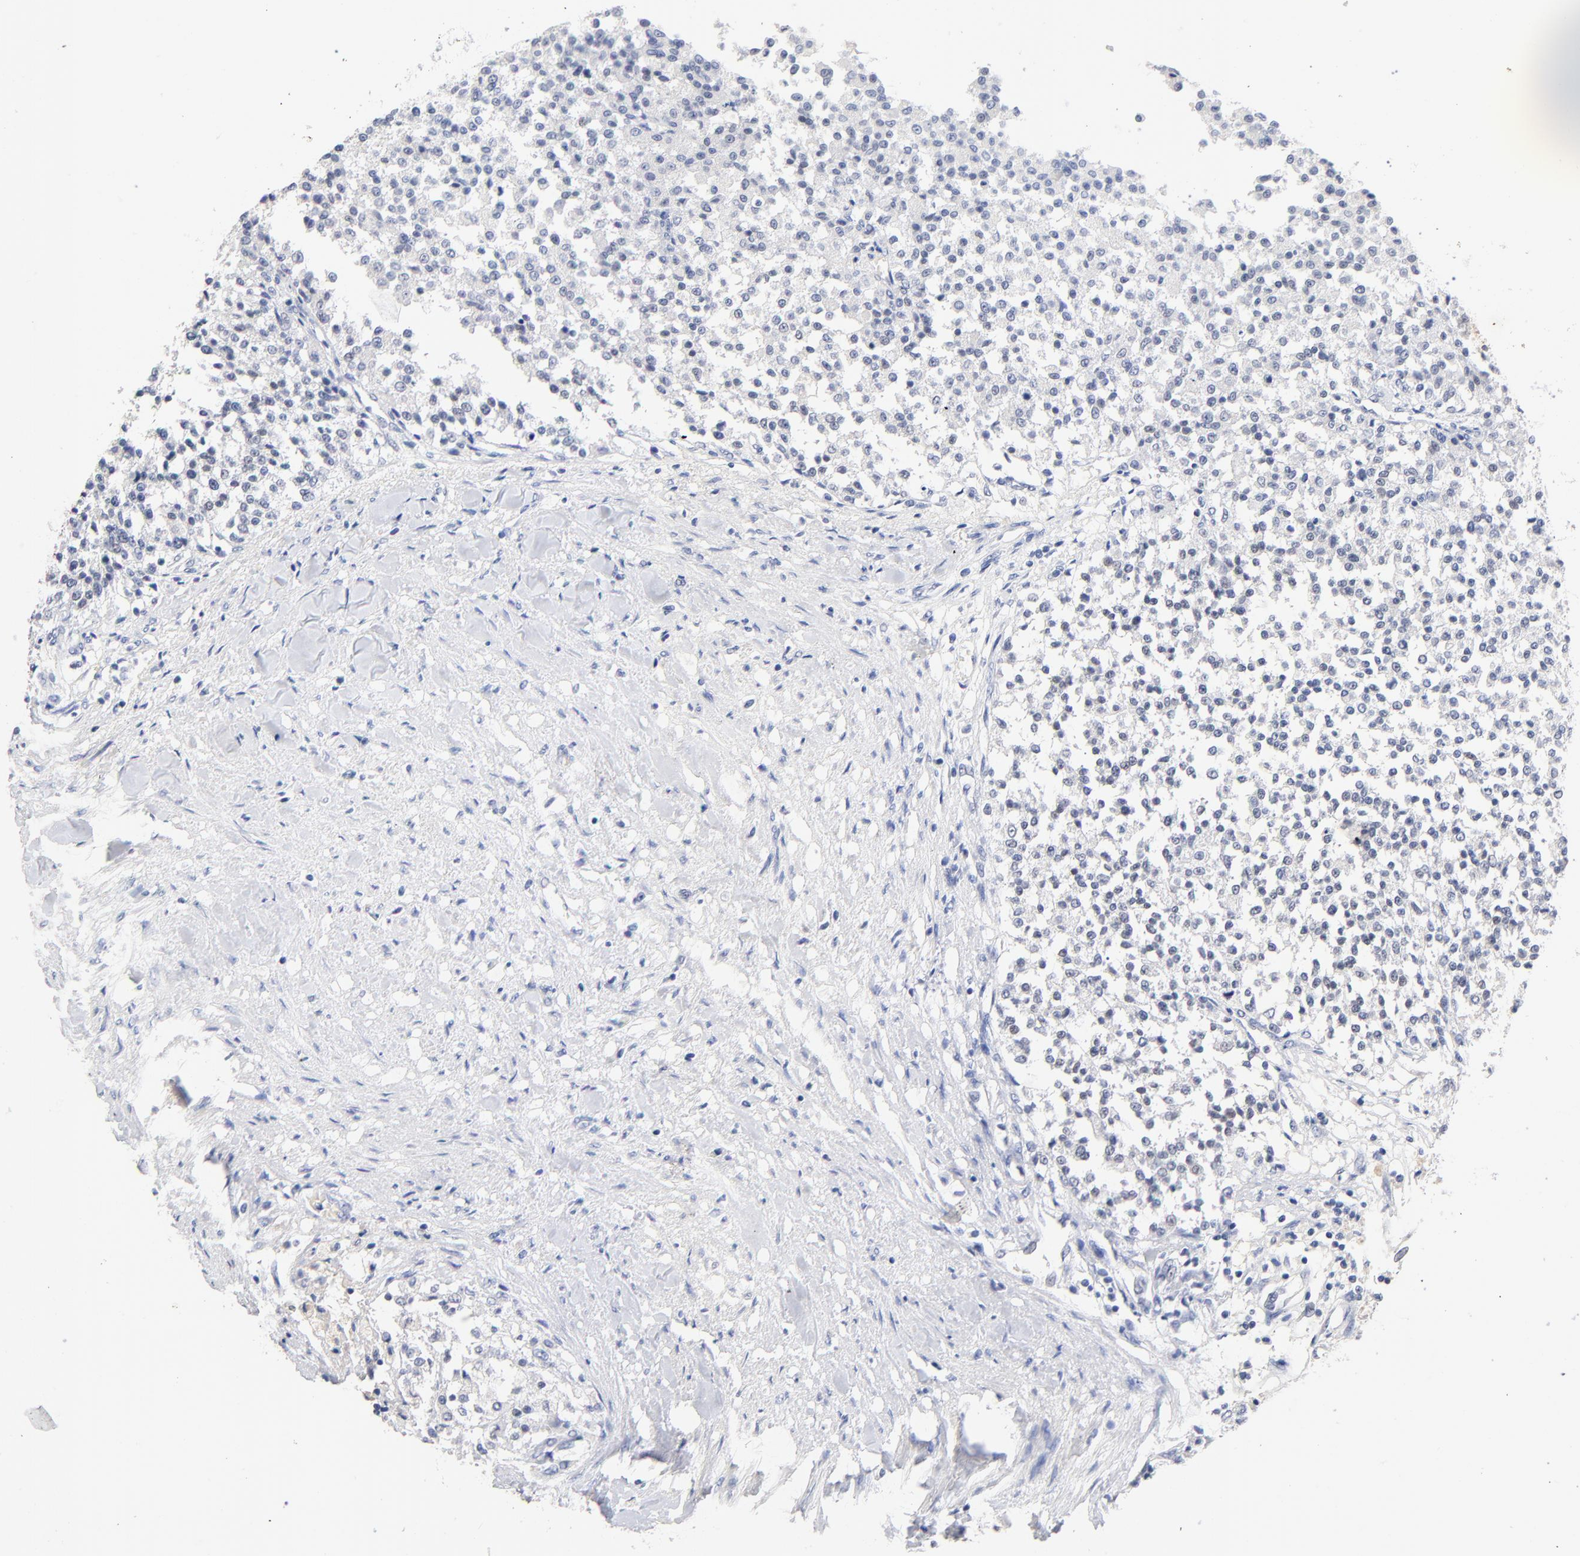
{"staining": {"intensity": "weak", "quantity": "<25%", "location": "nuclear"}, "tissue": "testis cancer", "cell_type": "Tumor cells", "image_type": "cancer", "snomed": [{"axis": "morphology", "description": "Seminoma, NOS"}, {"axis": "topography", "description": "Testis"}], "caption": "Tumor cells are negative for protein expression in human seminoma (testis). (DAB (3,3'-diaminobenzidine) immunohistochemistry (IHC) with hematoxylin counter stain).", "gene": "ORC2", "patient": {"sex": "male", "age": 59}}